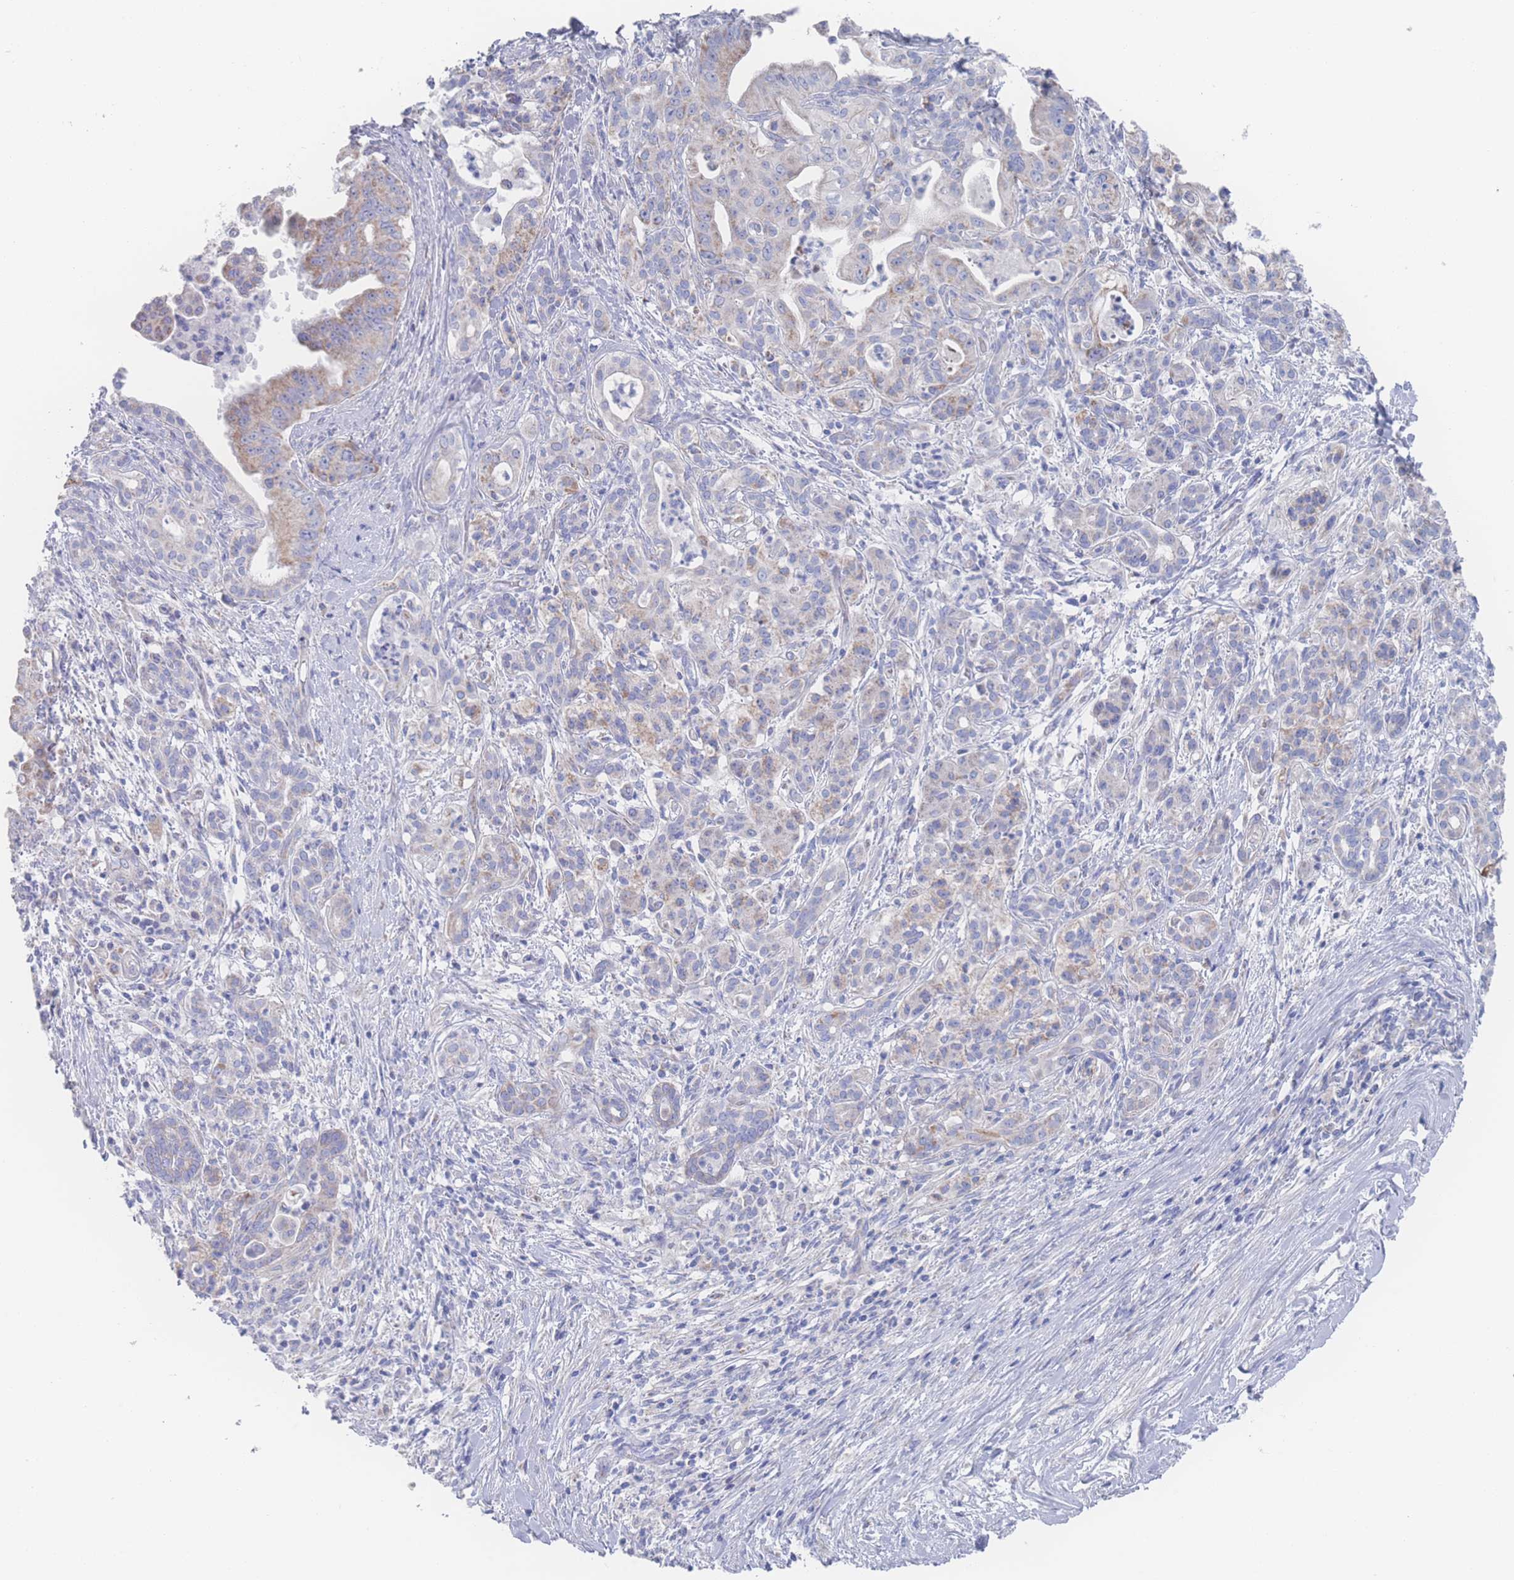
{"staining": {"intensity": "moderate", "quantity": "25%-75%", "location": "cytoplasmic/membranous"}, "tissue": "pancreatic cancer", "cell_type": "Tumor cells", "image_type": "cancer", "snomed": [{"axis": "morphology", "description": "Adenocarcinoma, NOS"}, {"axis": "topography", "description": "Pancreas"}], "caption": "Pancreatic cancer stained with immunohistochemistry (IHC) shows moderate cytoplasmic/membranous staining in about 25%-75% of tumor cells. (DAB IHC, brown staining for protein, blue staining for nuclei).", "gene": "SNPH", "patient": {"sex": "male", "age": 58}}